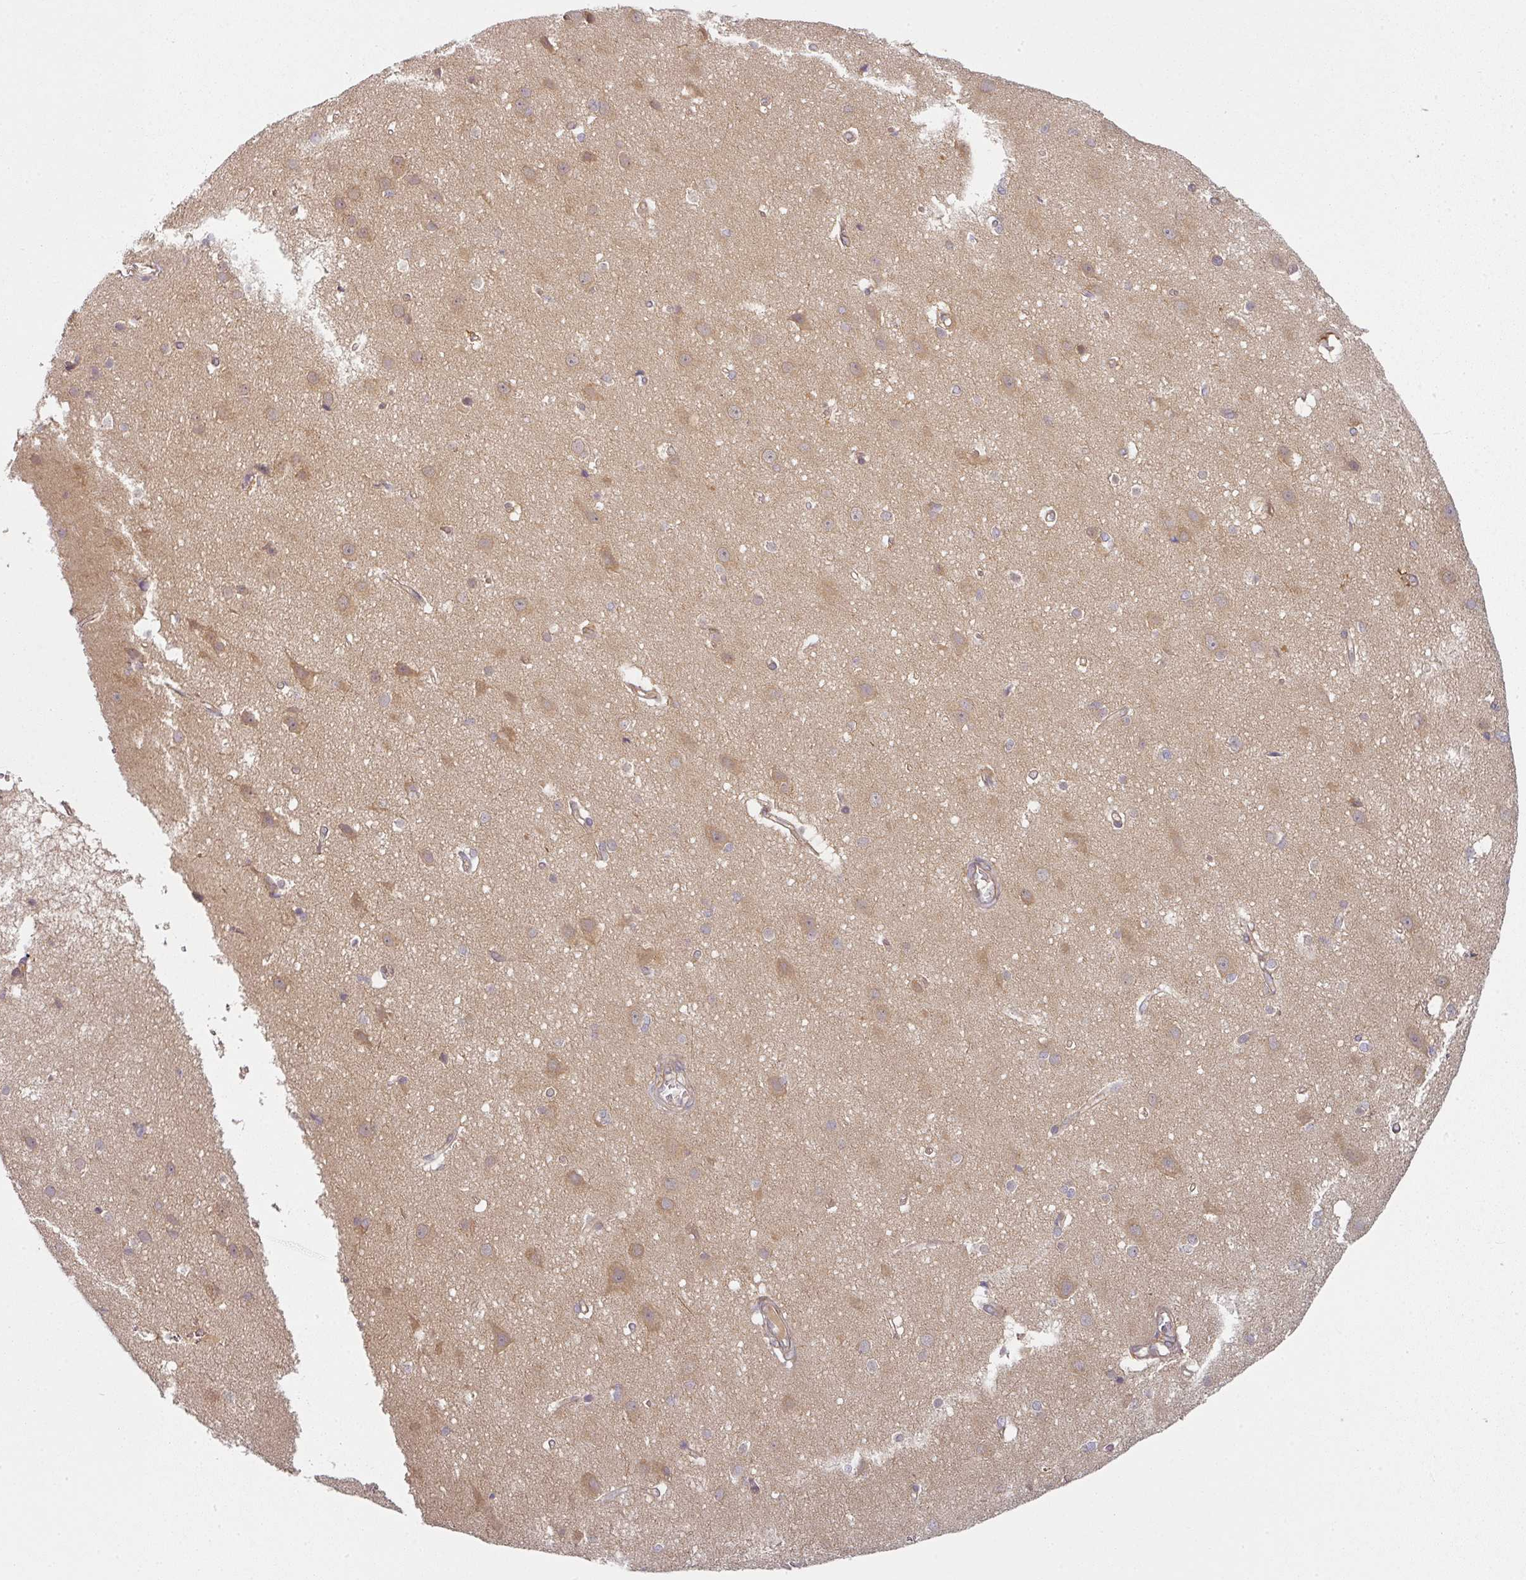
{"staining": {"intensity": "weak", "quantity": "25%-75%", "location": "cytoplasmic/membranous"}, "tissue": "cerebral cortex", "cell_type": "Endothelial cells", "image_type": "normal", "snomed": [{"axis": "morphology", "description": "Normal tissue, NOS"}, {"axis": "topography", "description": "Cerebral cortex"}], "caption": "Immunohistochemical staining of normal cerebral cortex exhibits 25%-75% levels of weak cytoplasmic/membranous protein staining in approximately 25%-75% of endothelial cells.", "gene": "MAP2K2", "patient": {"sex": "male", "age": 37}}